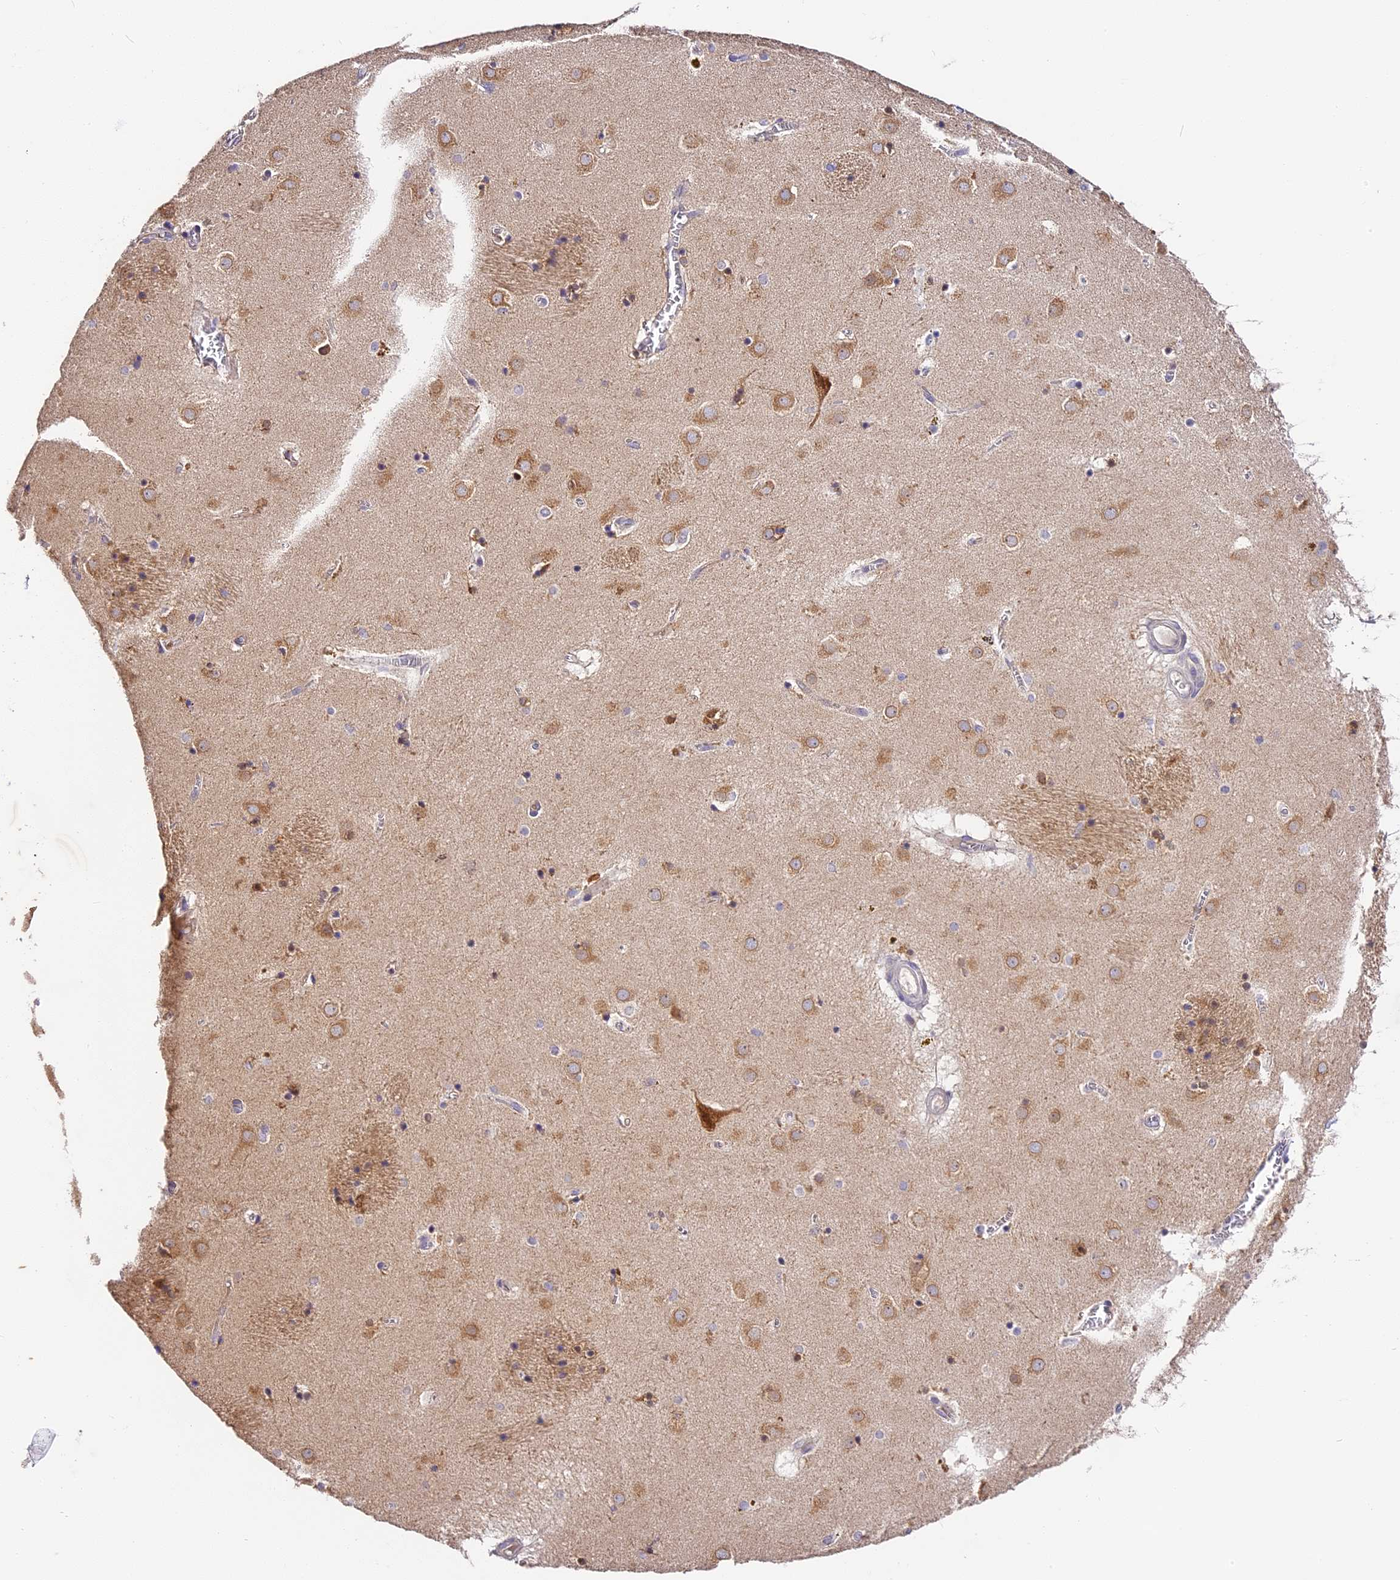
{"staining": {"intensity": "weak", "quantity": "<25%", "location": "cytoplasmic/membranous"}, "tissue": "caudate", "cell_type": "Glial cells", "image_type": "normal", "snomed": [{"axis": "morphology", "description": "Normal tissue, NOS"}, {"axis": "topography", "description": "Lateral ventricle wall"}], "caption": "Protein analysis of normal caudate reveals no significant positivity in glial cells.", "gene": "BSCL2", "patient": {"sex": "male", "age": 70}}